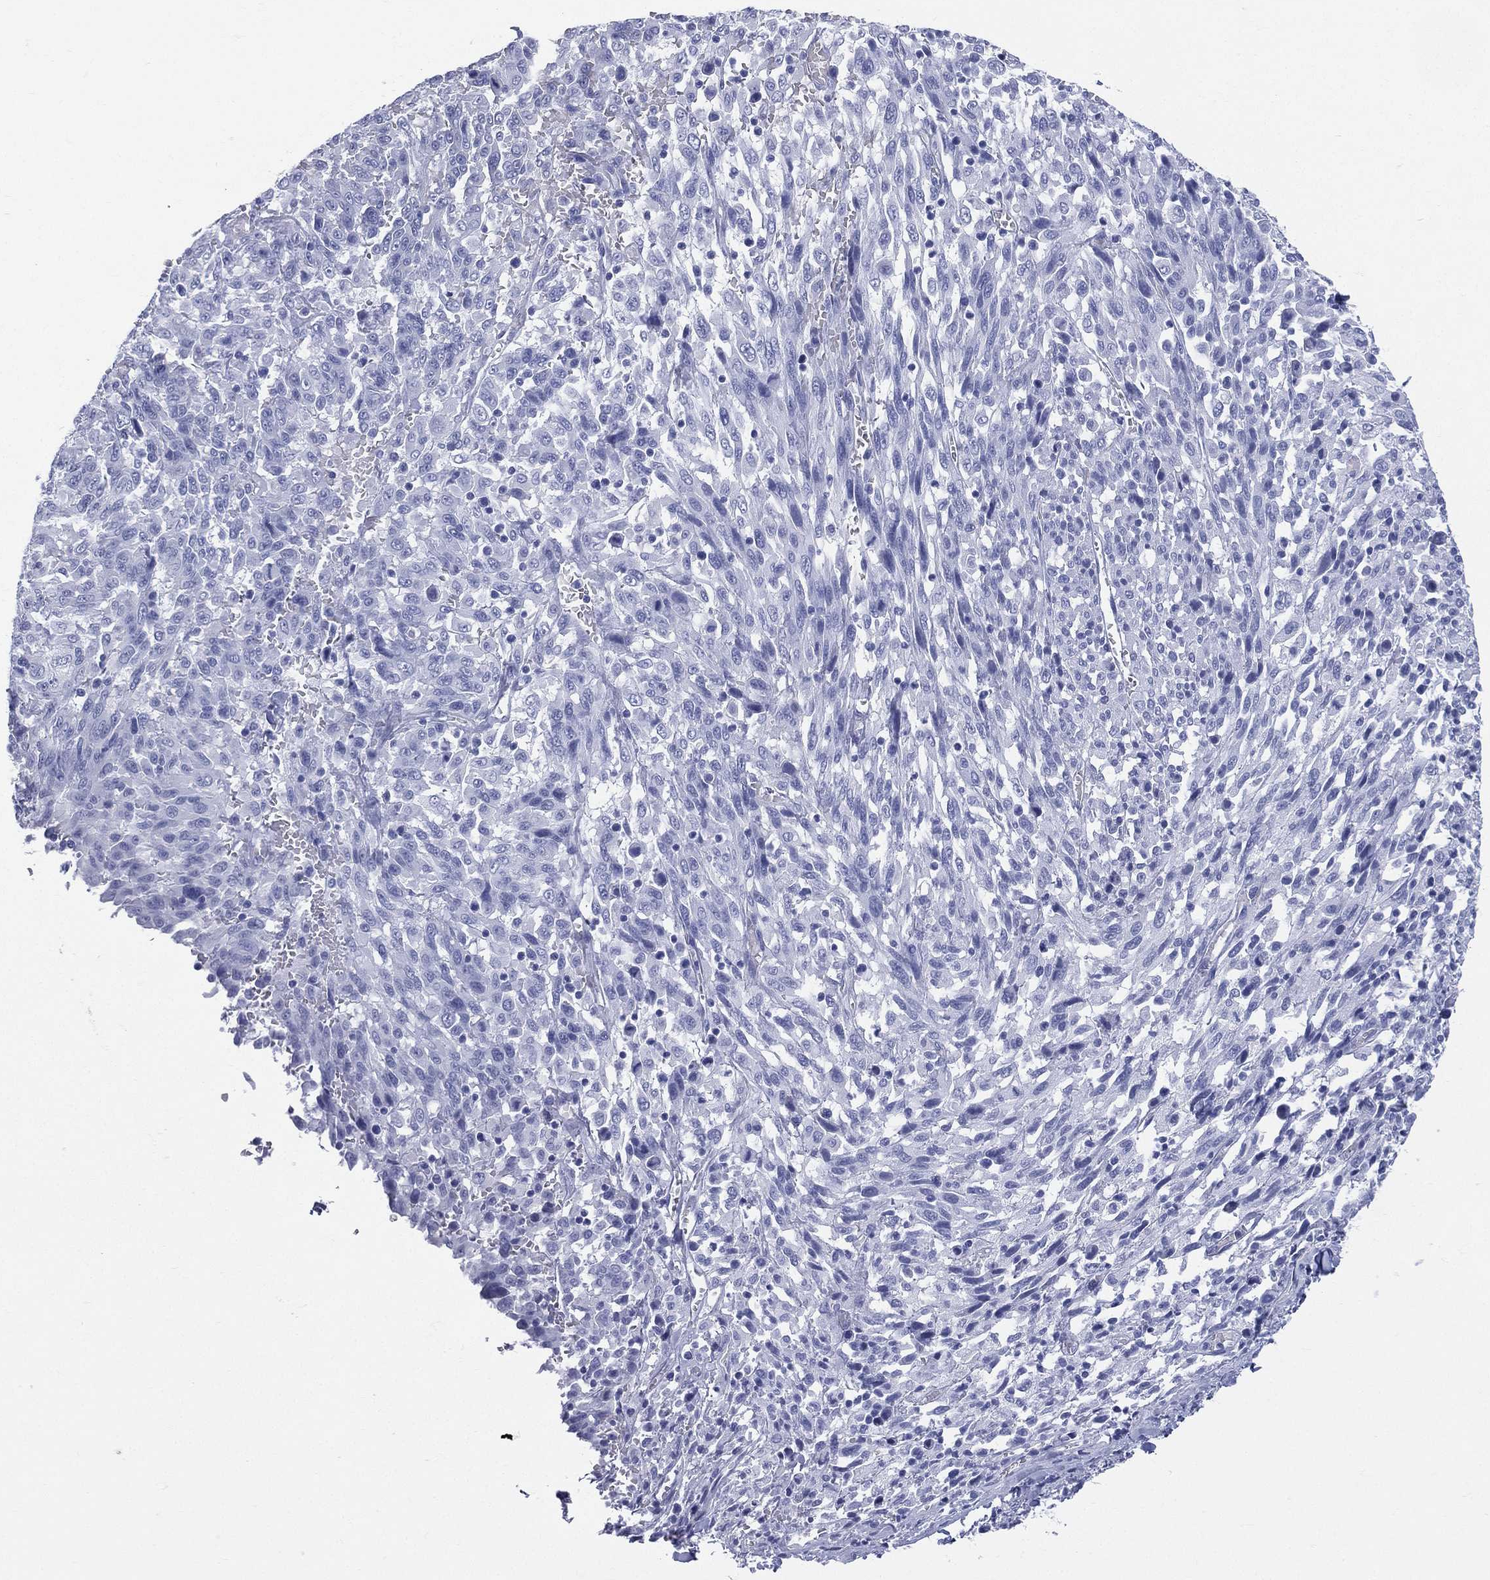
{"staining": {"intensity": "negative", "quantity": "none", "location": "none"}, "tissue": "melanoma", "cell_type": "Tumor cells", "image_type": "cancer", "snomed": [{"axis": "morphology", "description": "Malignant melanoma, NOS"}, {"axis": "topography", "description": "Skin"}], "caption": "Immunohistochemical staining of melanoma shows no significant positivity in tumor cells.", "gene": "ETNPPL", "patient": {"sex": "female", "age": 91}}